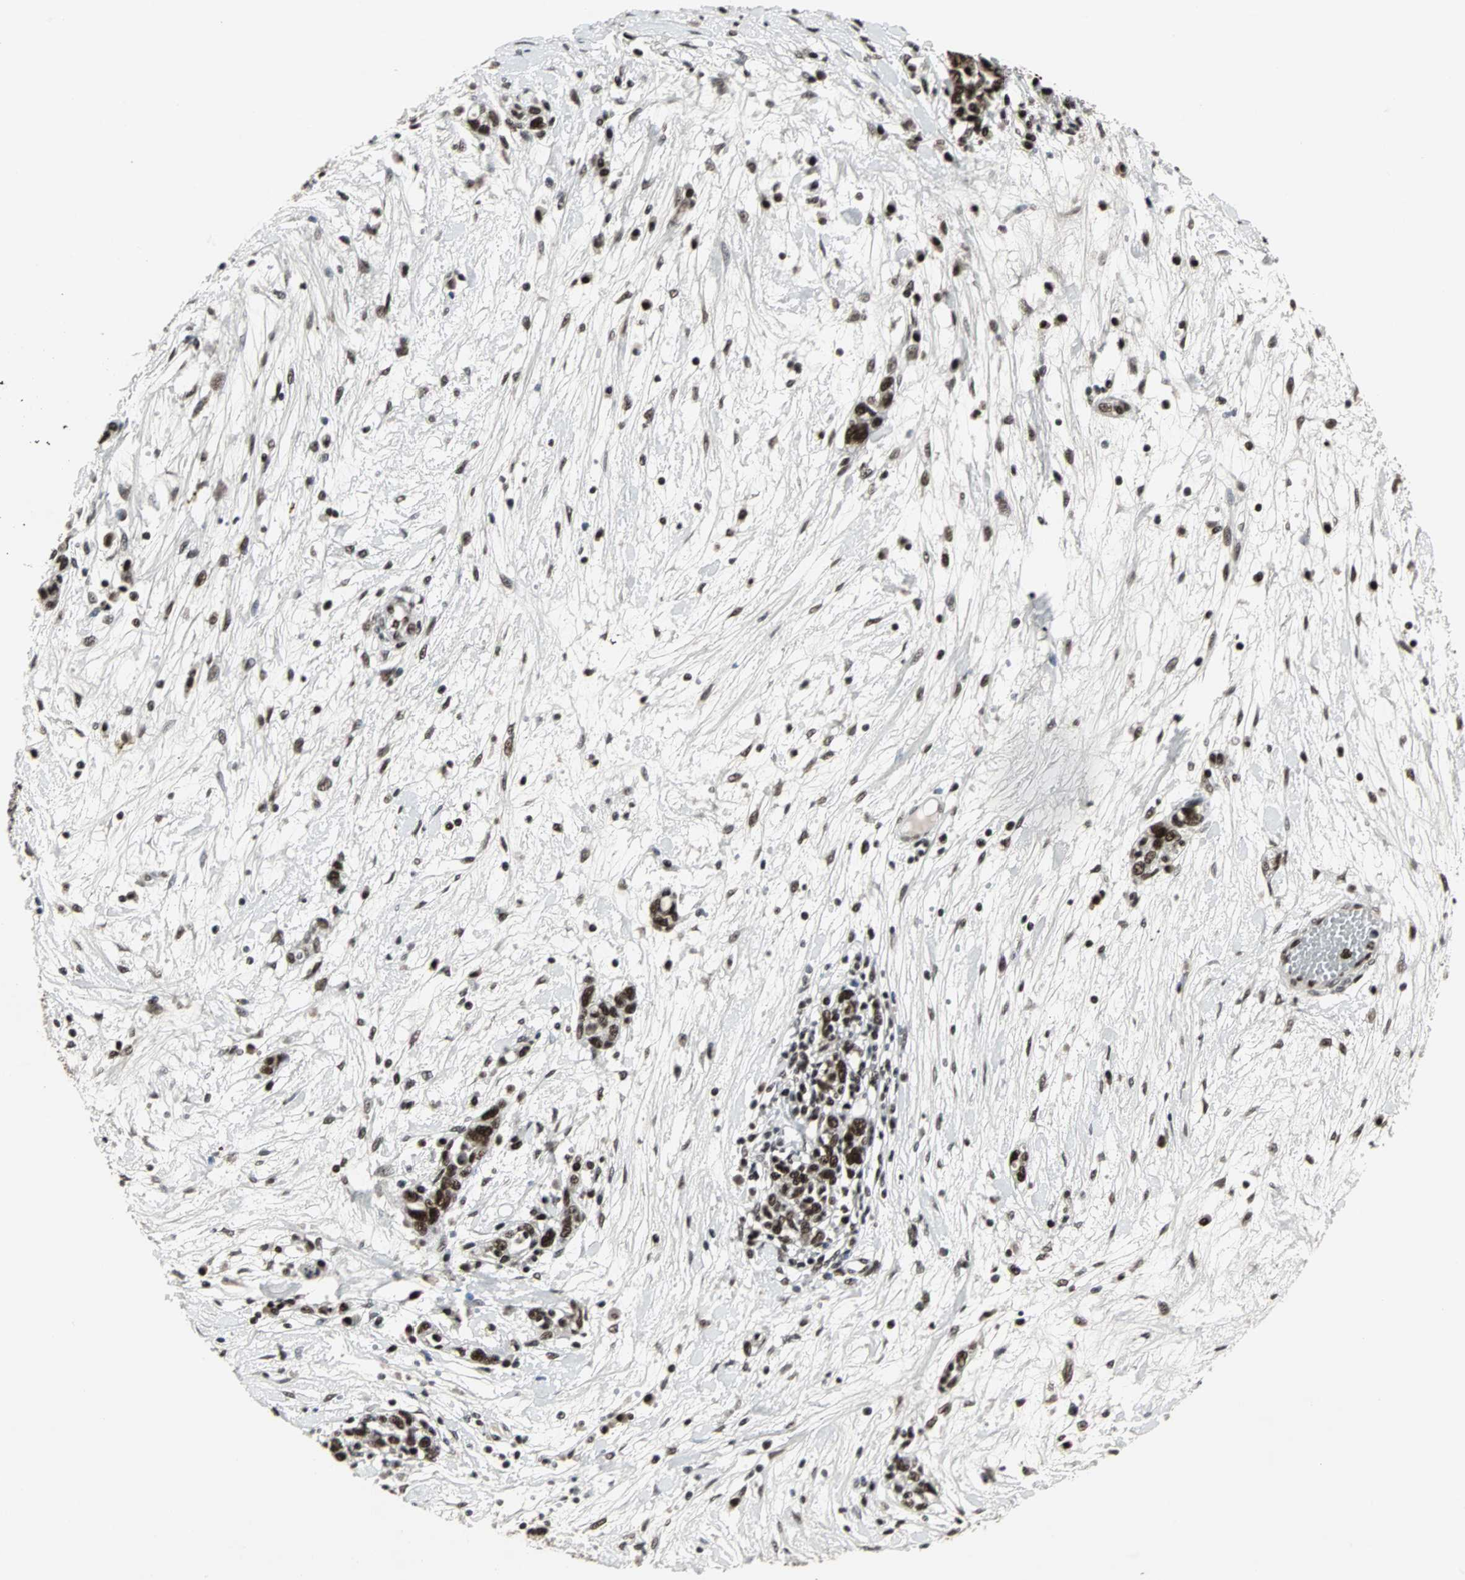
{"staining": {"intensity": "strong", "quantity": ">75%", "location": "nuclear"}, "tissue": "ovarian cancer", "cell_type": "Tumor cells", "image_type": "cancer", "snomed": [{"axis": "morphology", "description": "Cystadenocarcinoma, serous, NOS"}, {"axis": "topography", "description": "Ovary"}], "caption": "Protein staining of ovarian serous cystadenocarcinoma tissue reveals strong nuclear staining in approximately >75% of tumor cells.", "gene": "PNKP", "patient": {"sex": "female", "age": 71}}